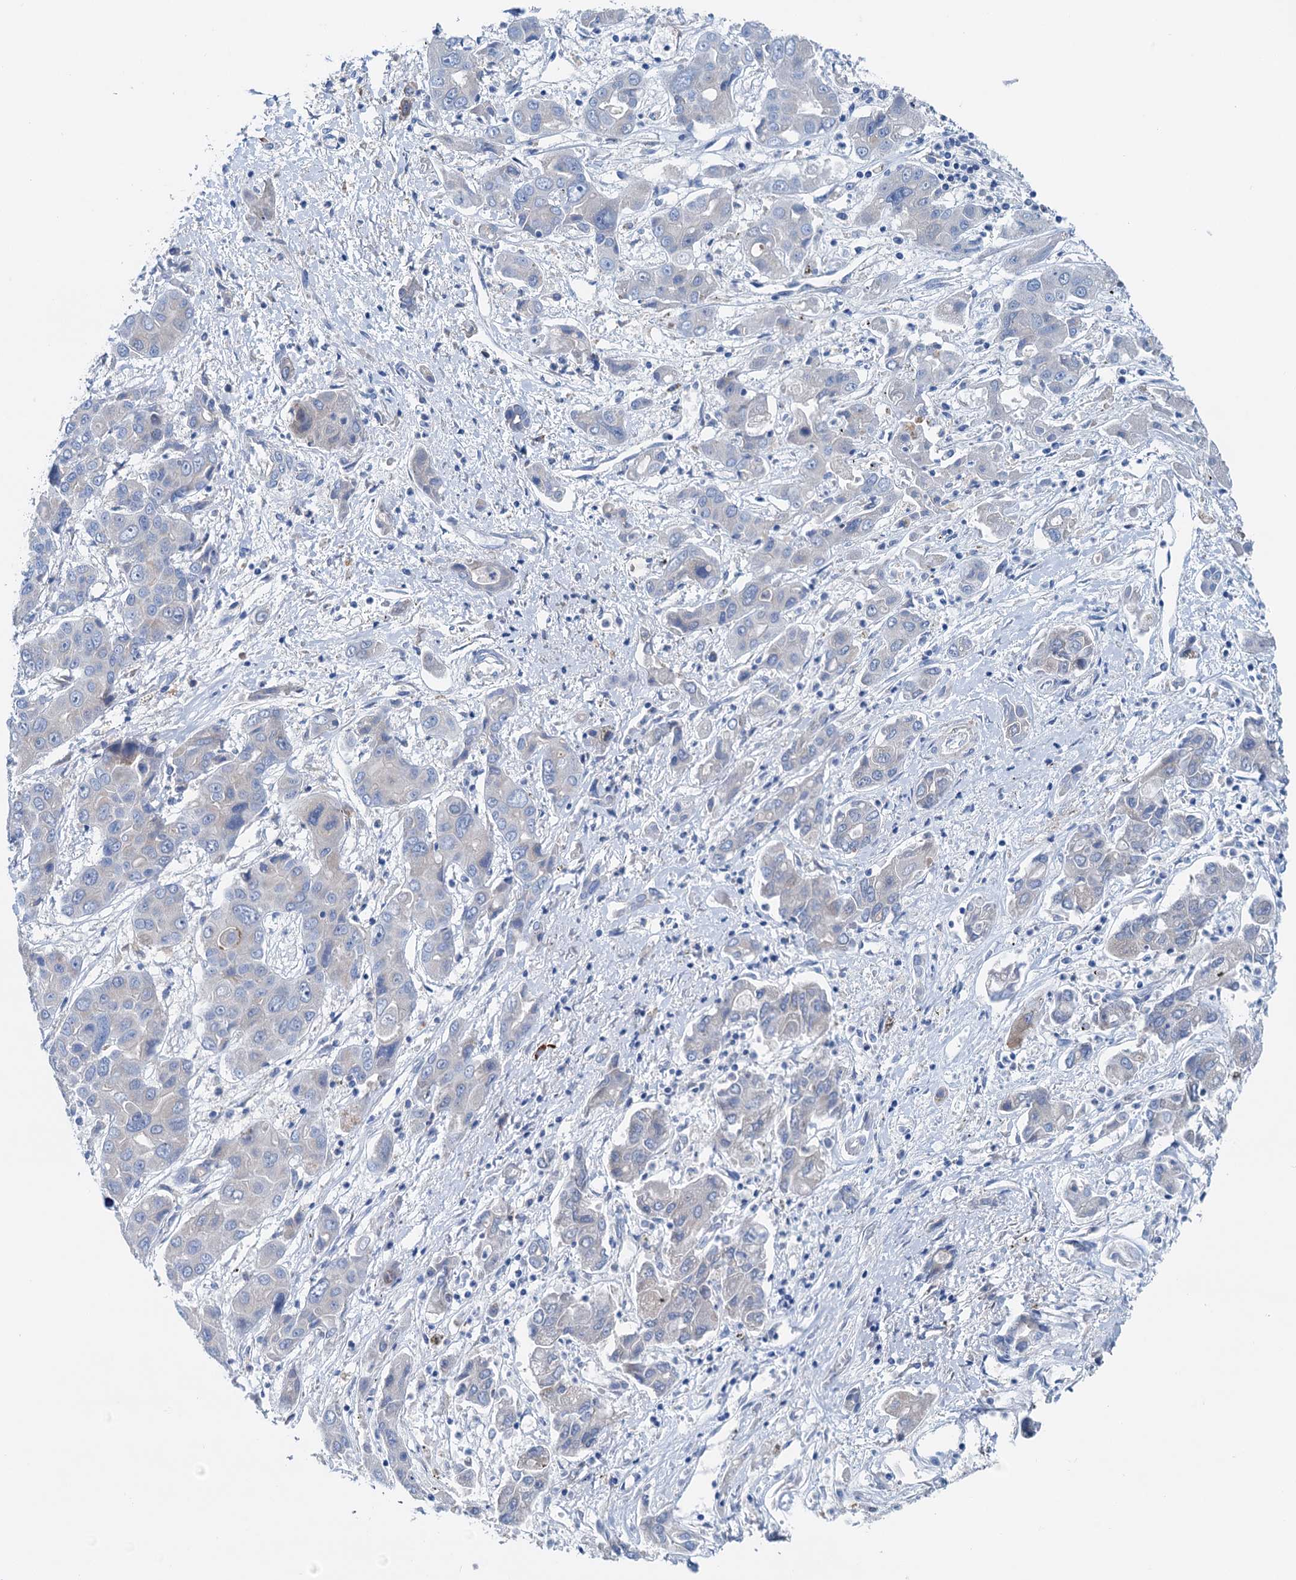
{"staining": {"intensity": "negative", "quantity": "none", "location": "none"}, "tissue": "liver cancer", "cell_type": "Tumor cells", "image_type": "cancer", "snomed": [{"axis": "morphology", "description": "Cholangiocarcinoma"}, {"axis": "topography", "description": "Liver"}], "caption": "Liver cholangiocarcinoma stained for a protein using immunohistochemistry shows no positivity tumor cells.", "gene": "KNDC1", "patient": {"sex": "male", "age": 67}}